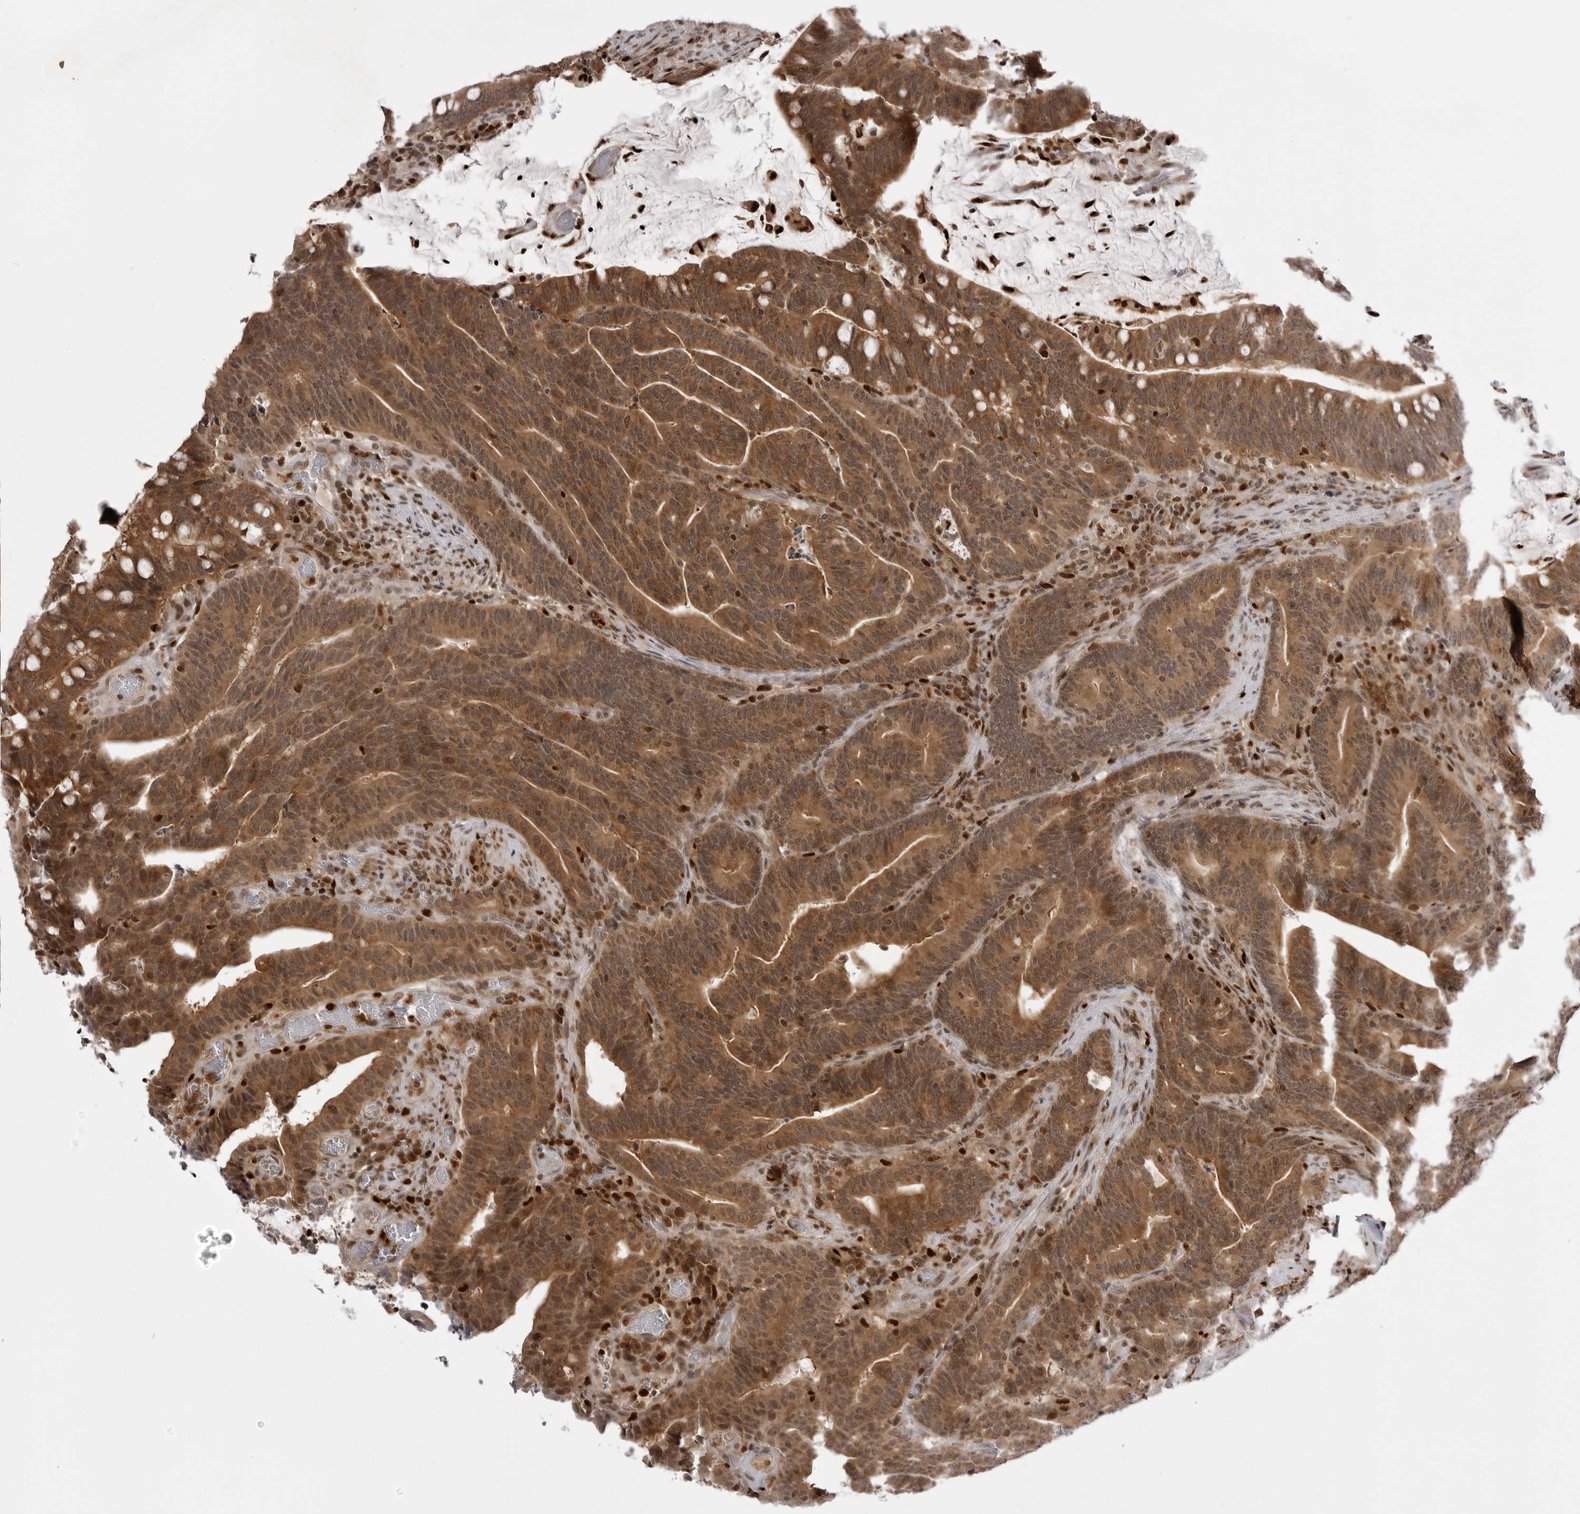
{"staining": {"intensity": "moderate", "quantity": ">75%", "location": "cytoplasmic/membranous,nuclear"}, "tissue": "colorectal cancer", "cell_type": "Tumor cells", "image_type": "cancer", "snomed": [{"axis": "morphology", "description": "Adenocarcinoma, NOS"}, {"axis": "topography", "description": "Colon"}], "caption": "This micrograph reveals immunohistochemistry staining of human colorectal cancer, with medium moderate cytoplasmic/membranous and nuclear staining in about >75% of tumor cells.", "gene": "PTK2B", "patient": {"sex": "female", "age": 66}}